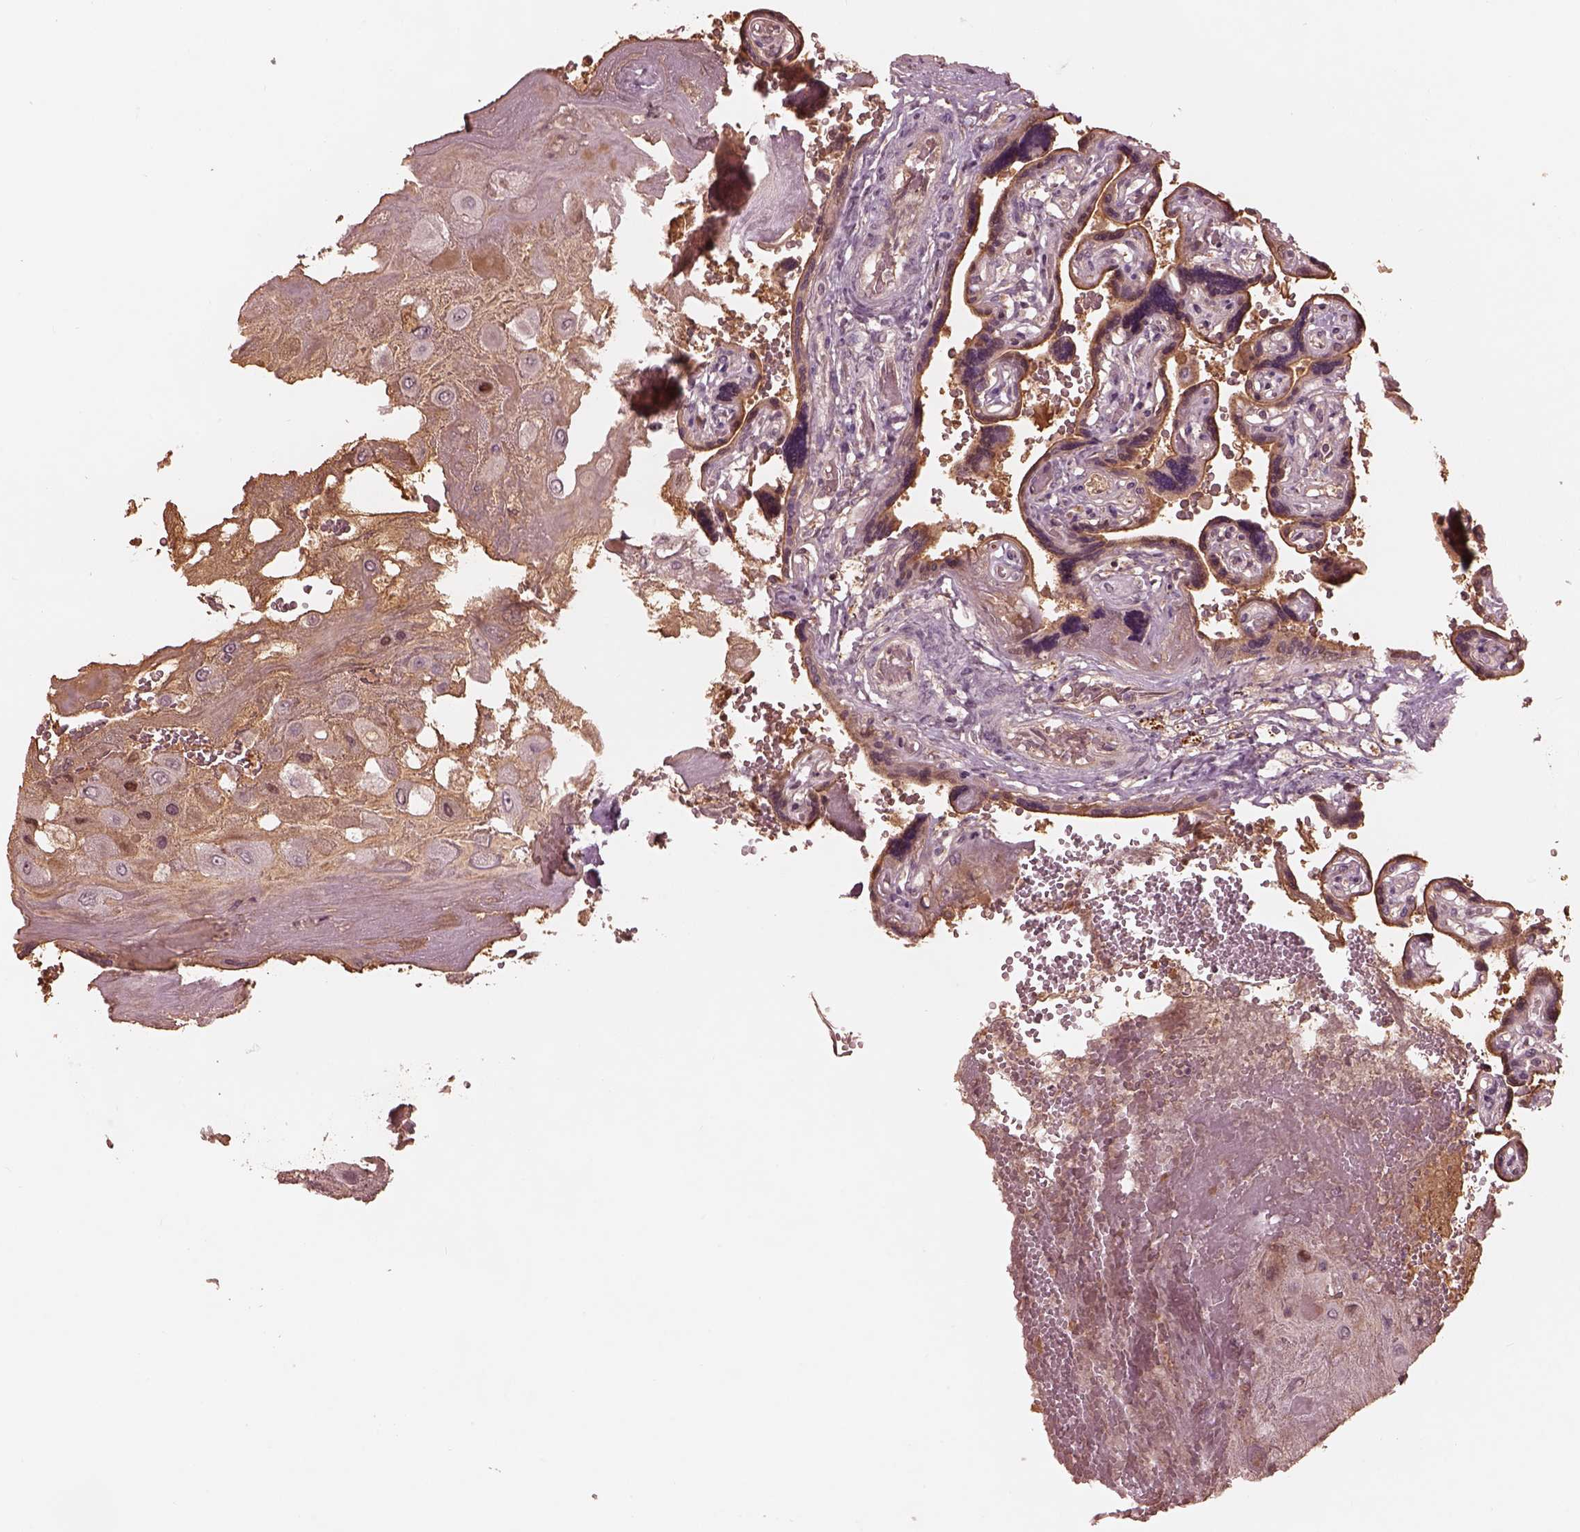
{"staining": {"intensity": "moderate", "quantity": ">75%", "location": "cytoplasmic/membranous"}, "tissue": "placenta", "cell_type": "Trophoblastic cells", "image_type": "normal", "snomed": [{"axis": "morphology", "description": "Normal tissue, NOS"}, {"axis": "topography", "description": "Placenta"}], "caption": "High-magnification brightfield microscopy of benign placenta stained with DAB (3,3'-diaminobenzidine) (brown) and counterstained with hematoxylin (blue). trophoblastic cells exhibit moderate cytoplasmic/membranous expression is identified in about>75% of cells.", "gene": "TF", "patient": {"sex": "female", "age": 32}}